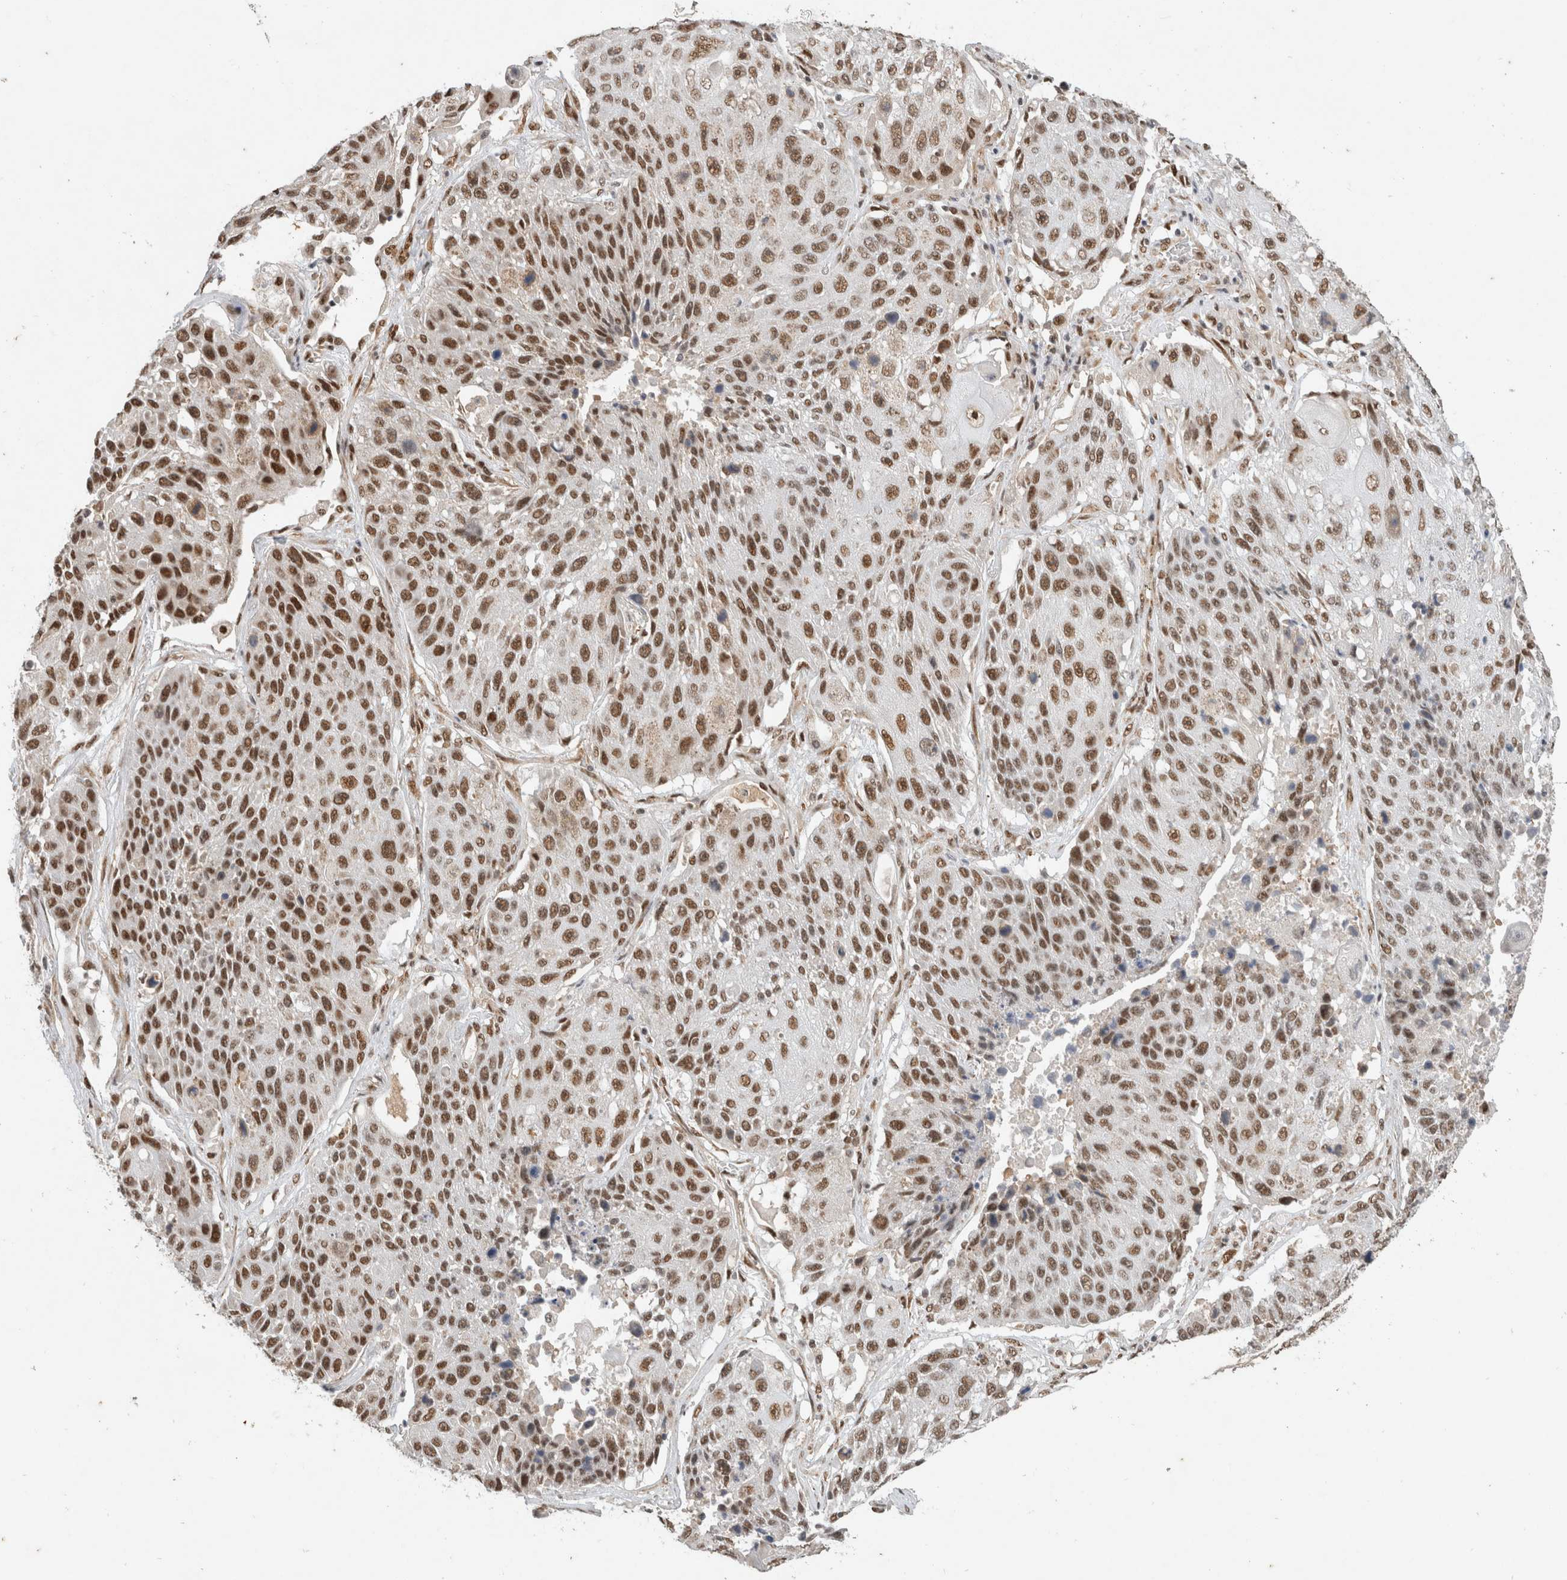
{"staining": {"intensity": "strong", "quantity": ">75%", "location": "nuclear"}, "tissue": "lung cancer", "cell_type": "Tumor cells", "image_type": "cancer", "snomed": [{"axis": "morphology", "description": "Squamous cell carcinoma, NOS"}, {"axis": "topography", "description": "Lung"}], "caption": "This histopathology image exhibits IHC staining of human lung cancer (squamous cell carcinoma), with high strong nuclear expression in about >75% of tumor cells.", "gene": "DDX42", "patient": {"sex": "male", "age": 61}}